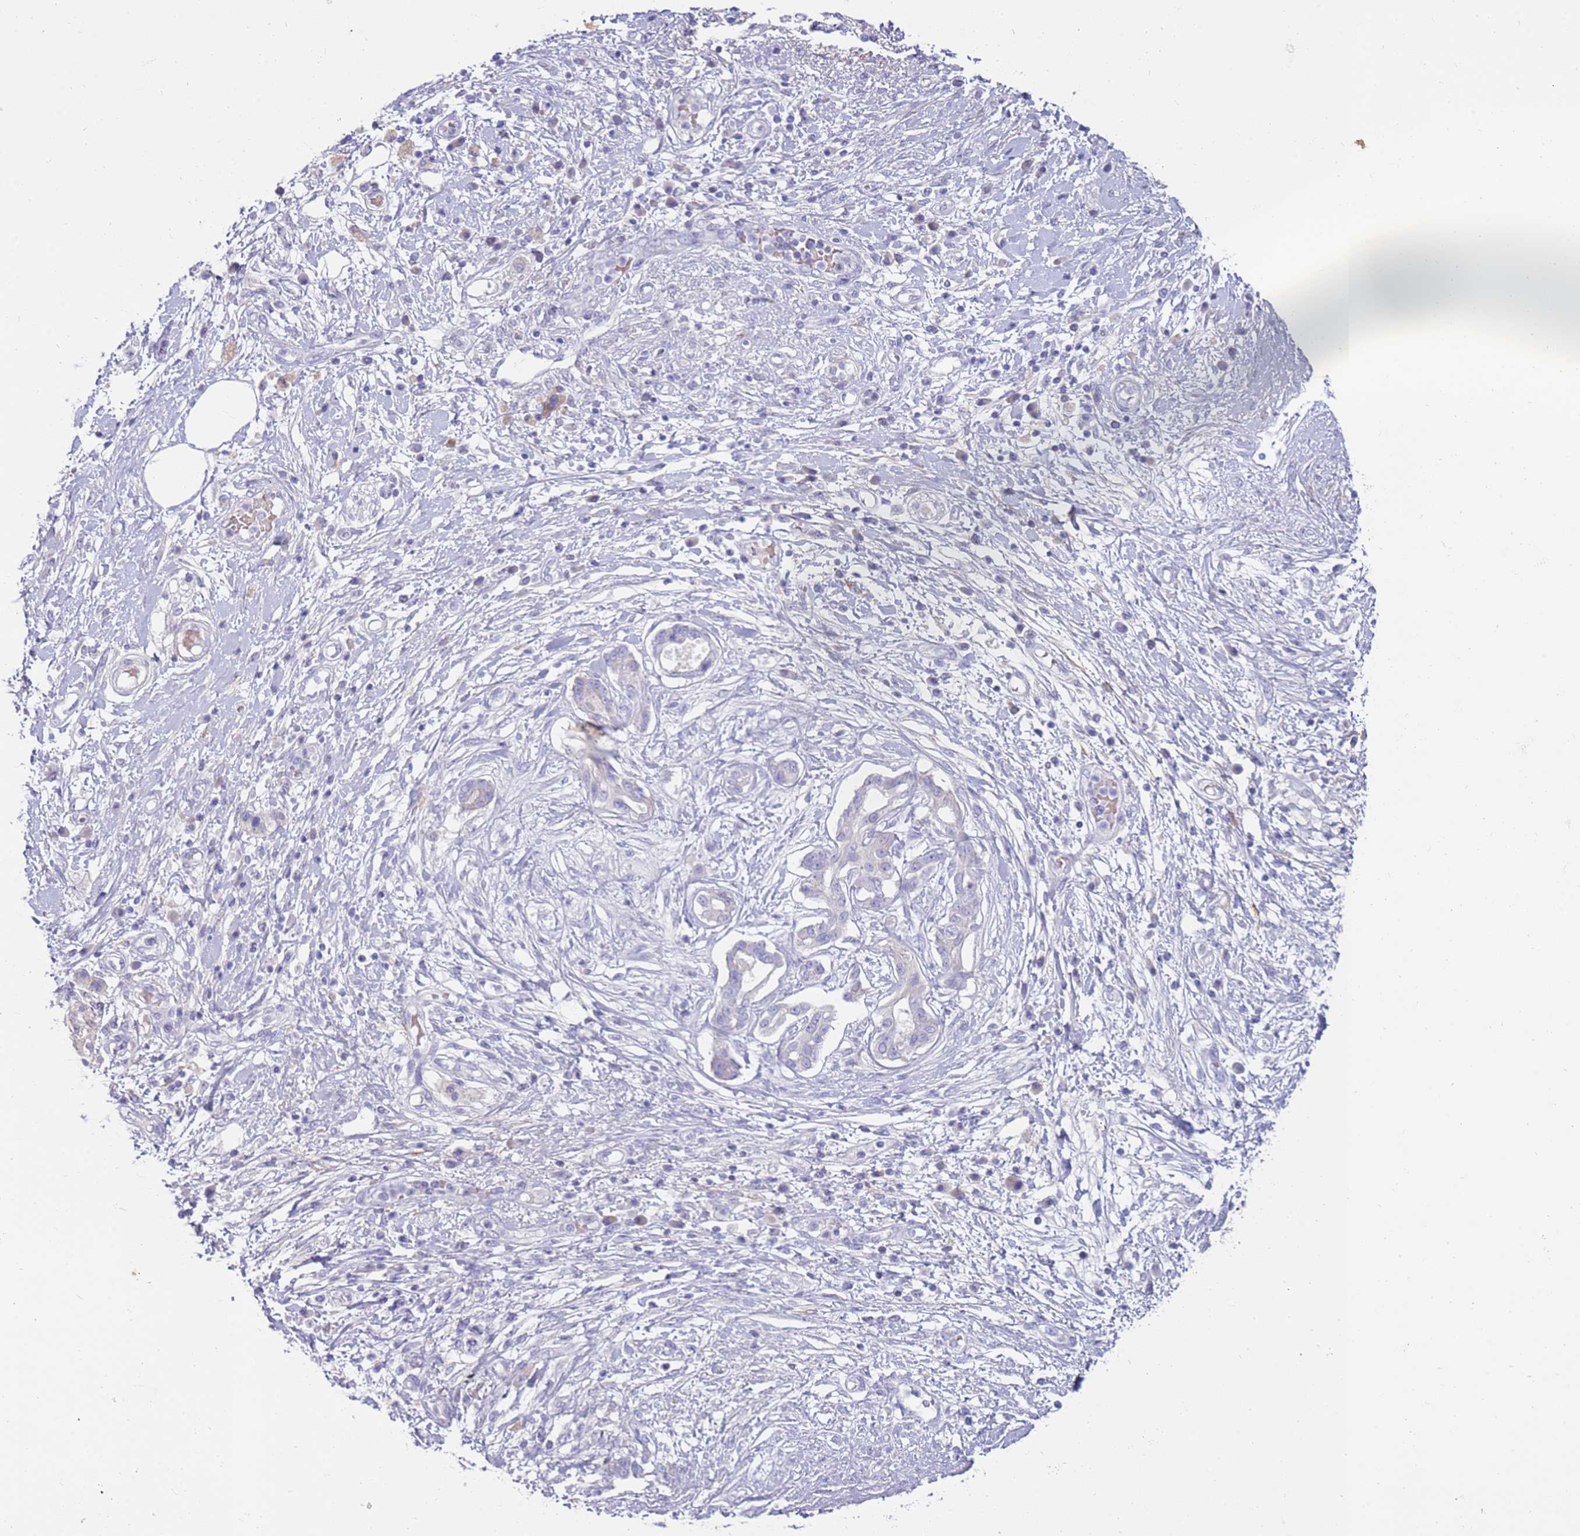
{"staining": {"intensity": "negative", "quantity": "none", "location": "none"}, "tissue": "pancreatic cancer", "cell_type": "Tumor cells", "image_type": "cancer", "snomed": [{"axis": "morphology", "description": "Adenocarcinoma, NOS"}, {"axis": "topography", "description": "Pancreas"}], "caption": "DAB (3,3'-diaminobenzidine) immunohistochemical staining of human pancreatic cancer exhibits no significant expression in tumor cells.", "gene": "EVPLL", "patient": {"sex": "female", "age": 56}}